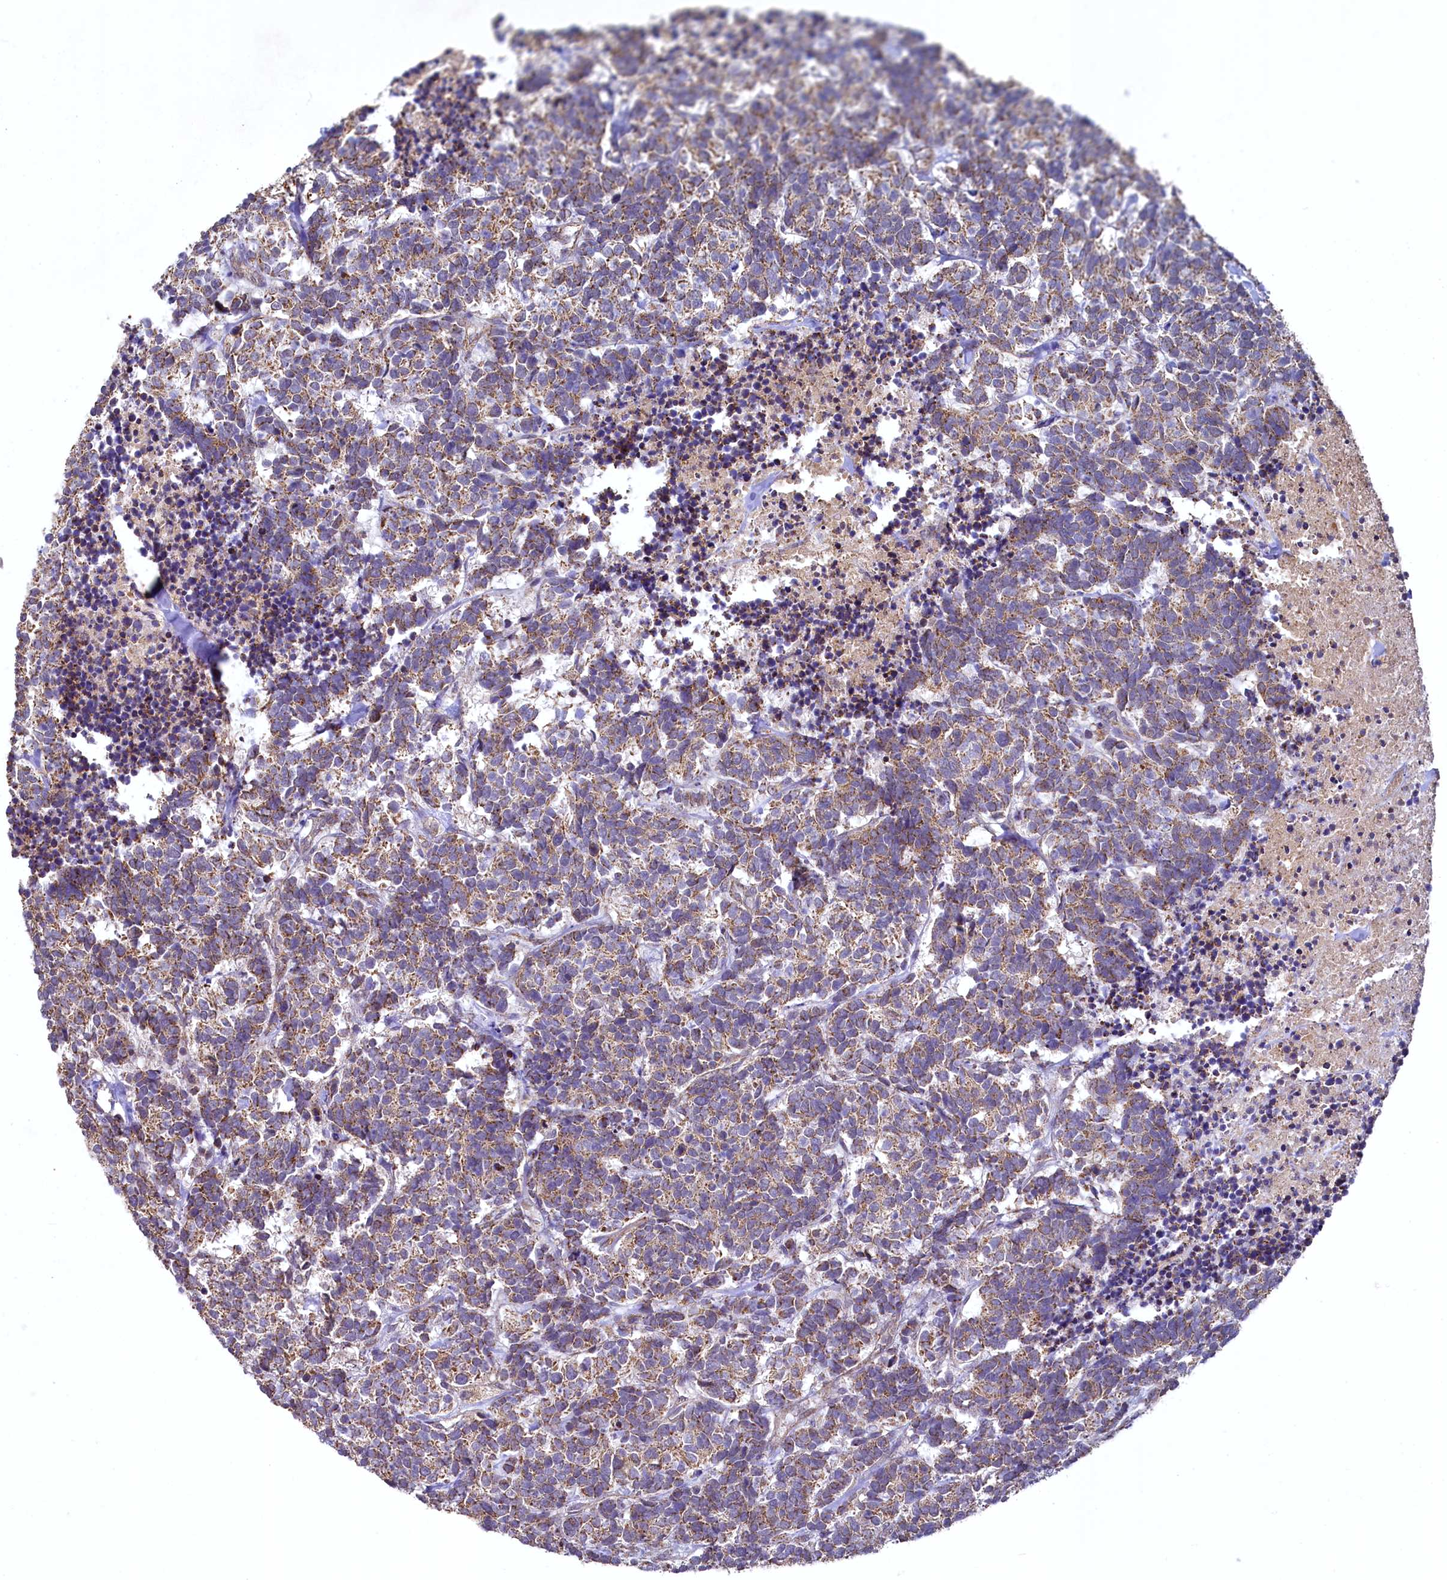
{"staining": {"intensity": "moderate", "quantity": ">75%", "location": "cytoplasmic/membranous"}, "tissue": "carcinoid", "cell_type": "Tumor cells", "image_type": "cancer", "snomed": [{"axis": "morphology", "description": "Carcinoma, NOS"}, {"axis": "morphology", "description": "Carcinoid, malignant, NOS"}, {"axis": "topography", "description": "Urinary bladder"}], "caption": "Immunohistochemical staining of human carcinoma shows medium levels of moderate cytoplasmic/membranous positivity in approximately >75% of tumor cells. (IHC, brightfield microscopy, high magnification).", "gene": "METTL4", "patient": {"sex": "male", "age": 57}}